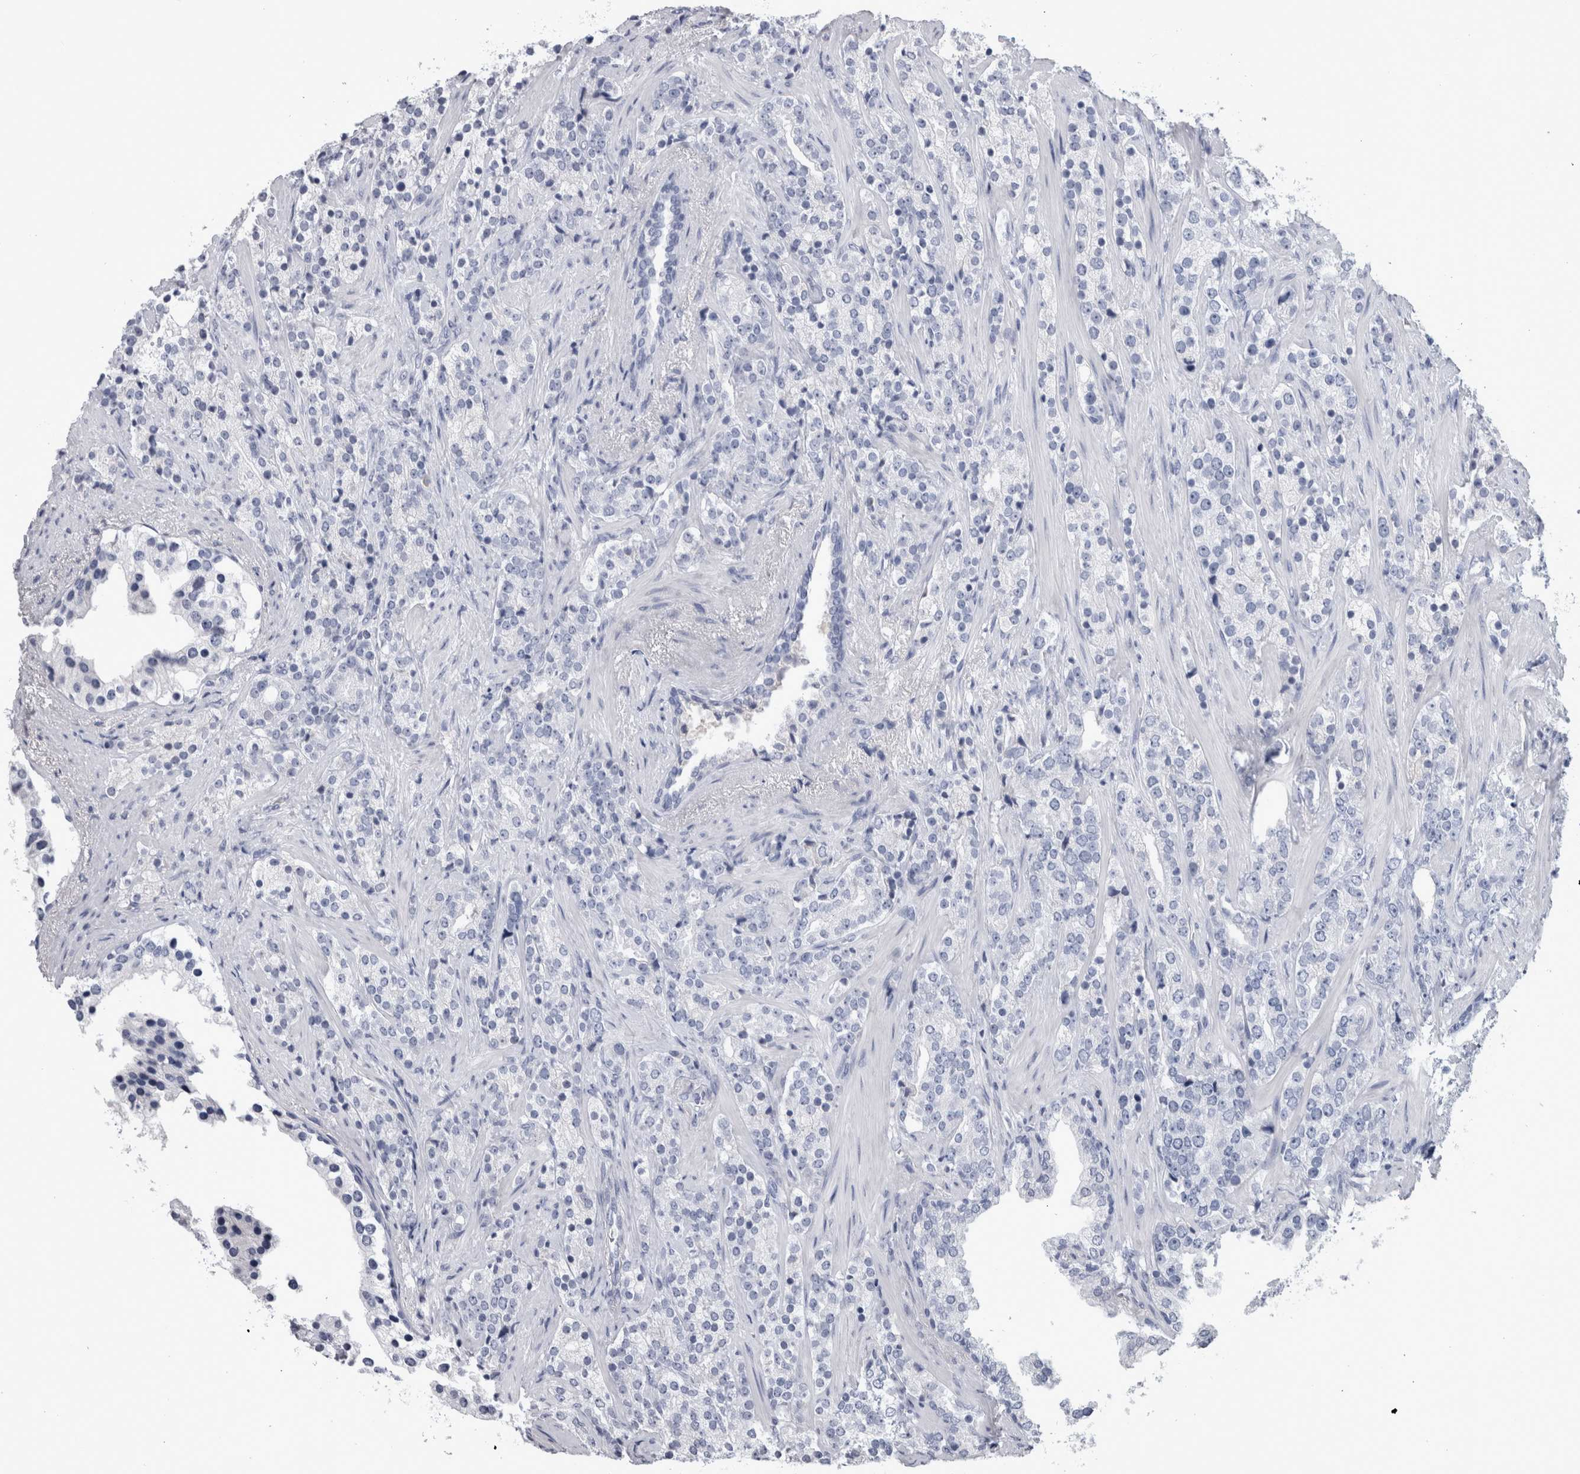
{"staining": {"intensity": "negative", "quantity": "none", "location": "none"}, "tissue": "prostate cancer", "cell_type": "Tumor cells", "image_type": "cancer", "snomed": [{"axis": "morphology", "description": "Adenocarcinoma, High grade"}, {"axis": "topography", "description": "Prostate"}], "caption": "Immunohistochemical staining of prostate high-grade adenocarcinoma displays no significant positivity in tumor cells. Nuclei are stained in blue.", "gene": "PAX5", "patient": {"sex": "male", "age": 71}}